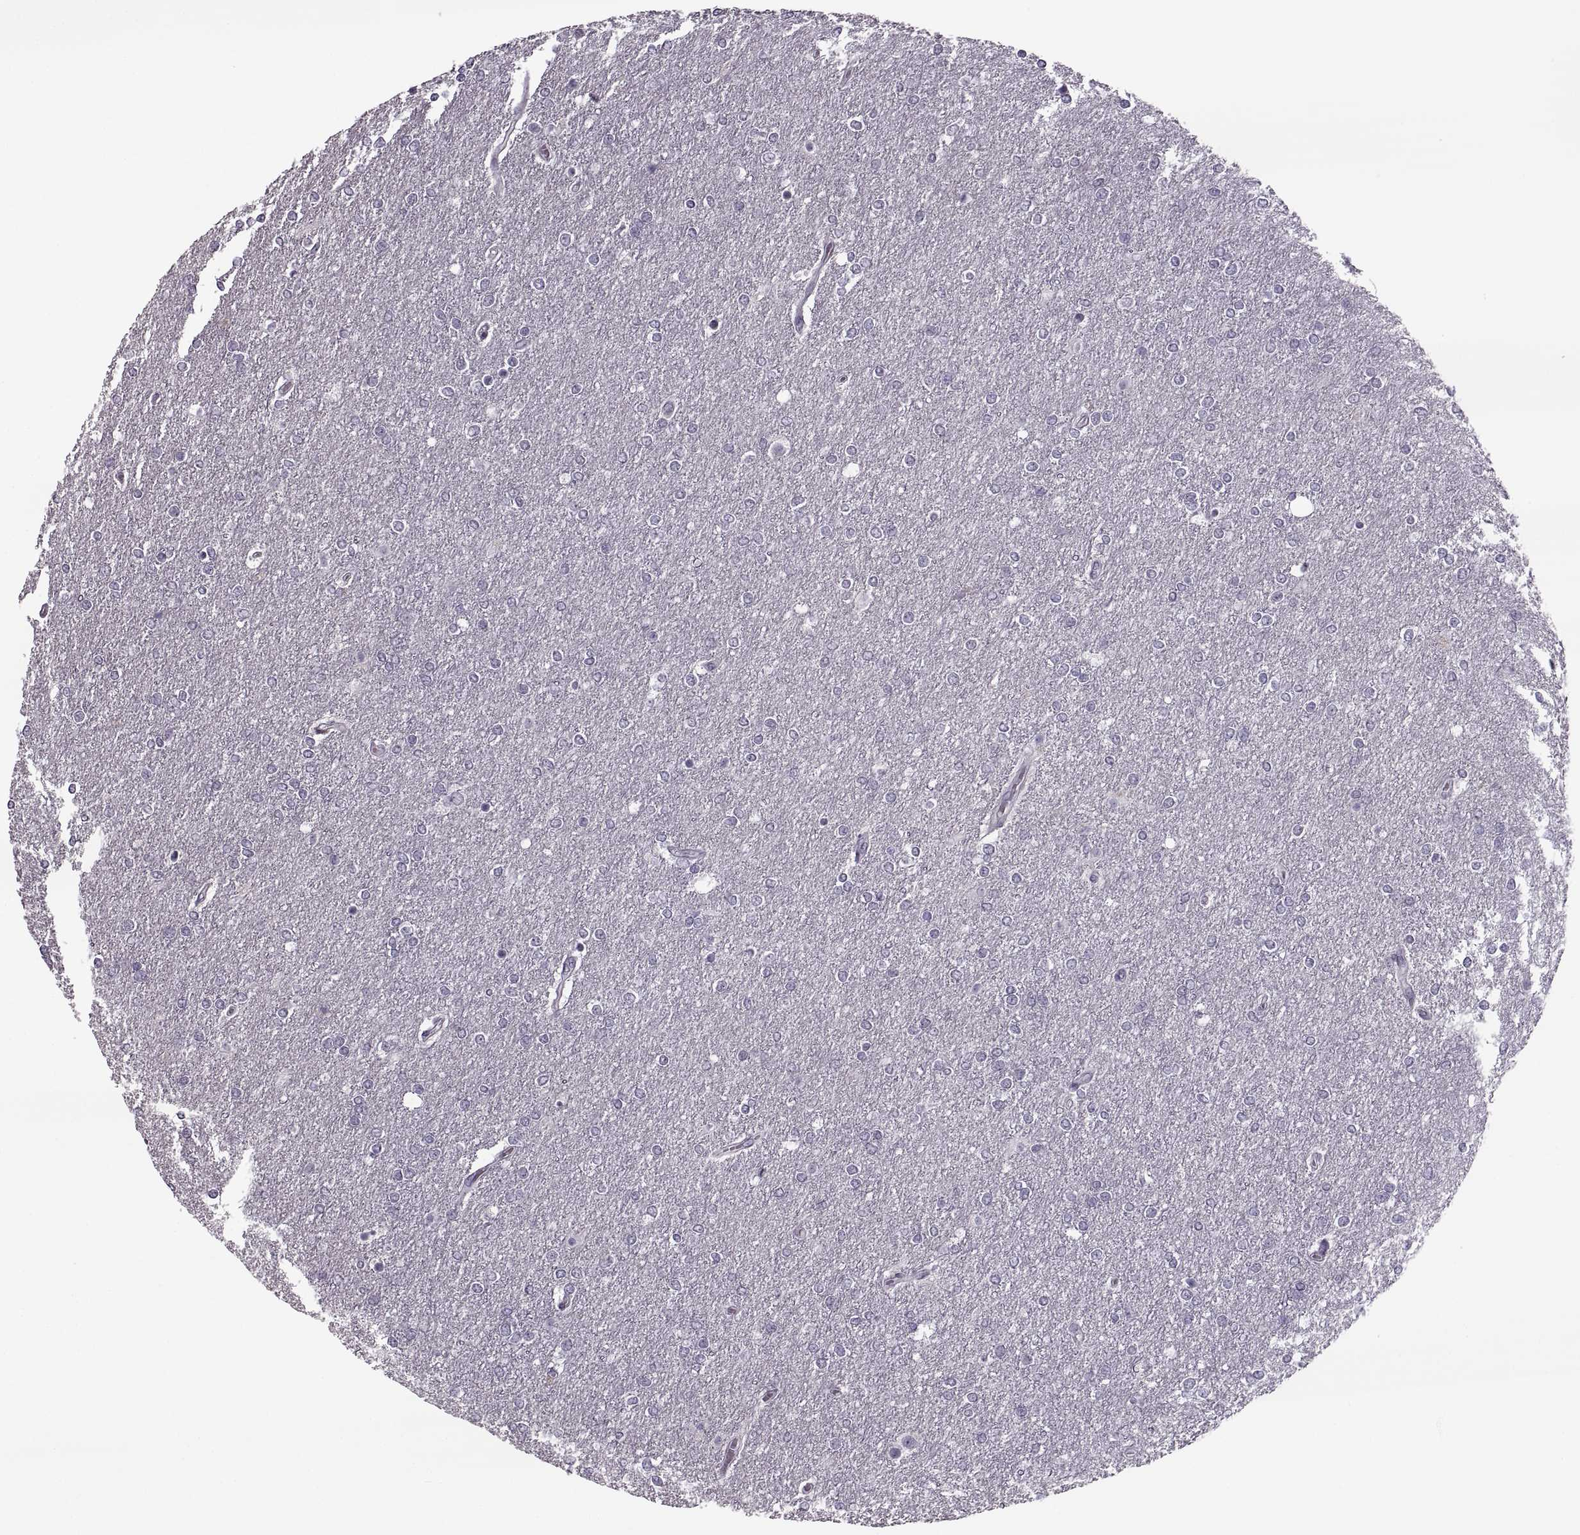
{"staining": {"intensity": "negative", "quantity": "none", "location": "none"}, "tissue": "glioma", "cell_type": "Tumor cells", "image_type": "cancer", "snomed": [{"axis": "morphology", "description": "Glioma, malignant, High grade"}, {"axis": "topography", "description": "Brain"}], "caption": "Immunohistochemical staining of human glioma demonstrates no significant positivity in tumor cells.", "gene": "PAGE5", "patient": {"sex": "female", "age": 61}}